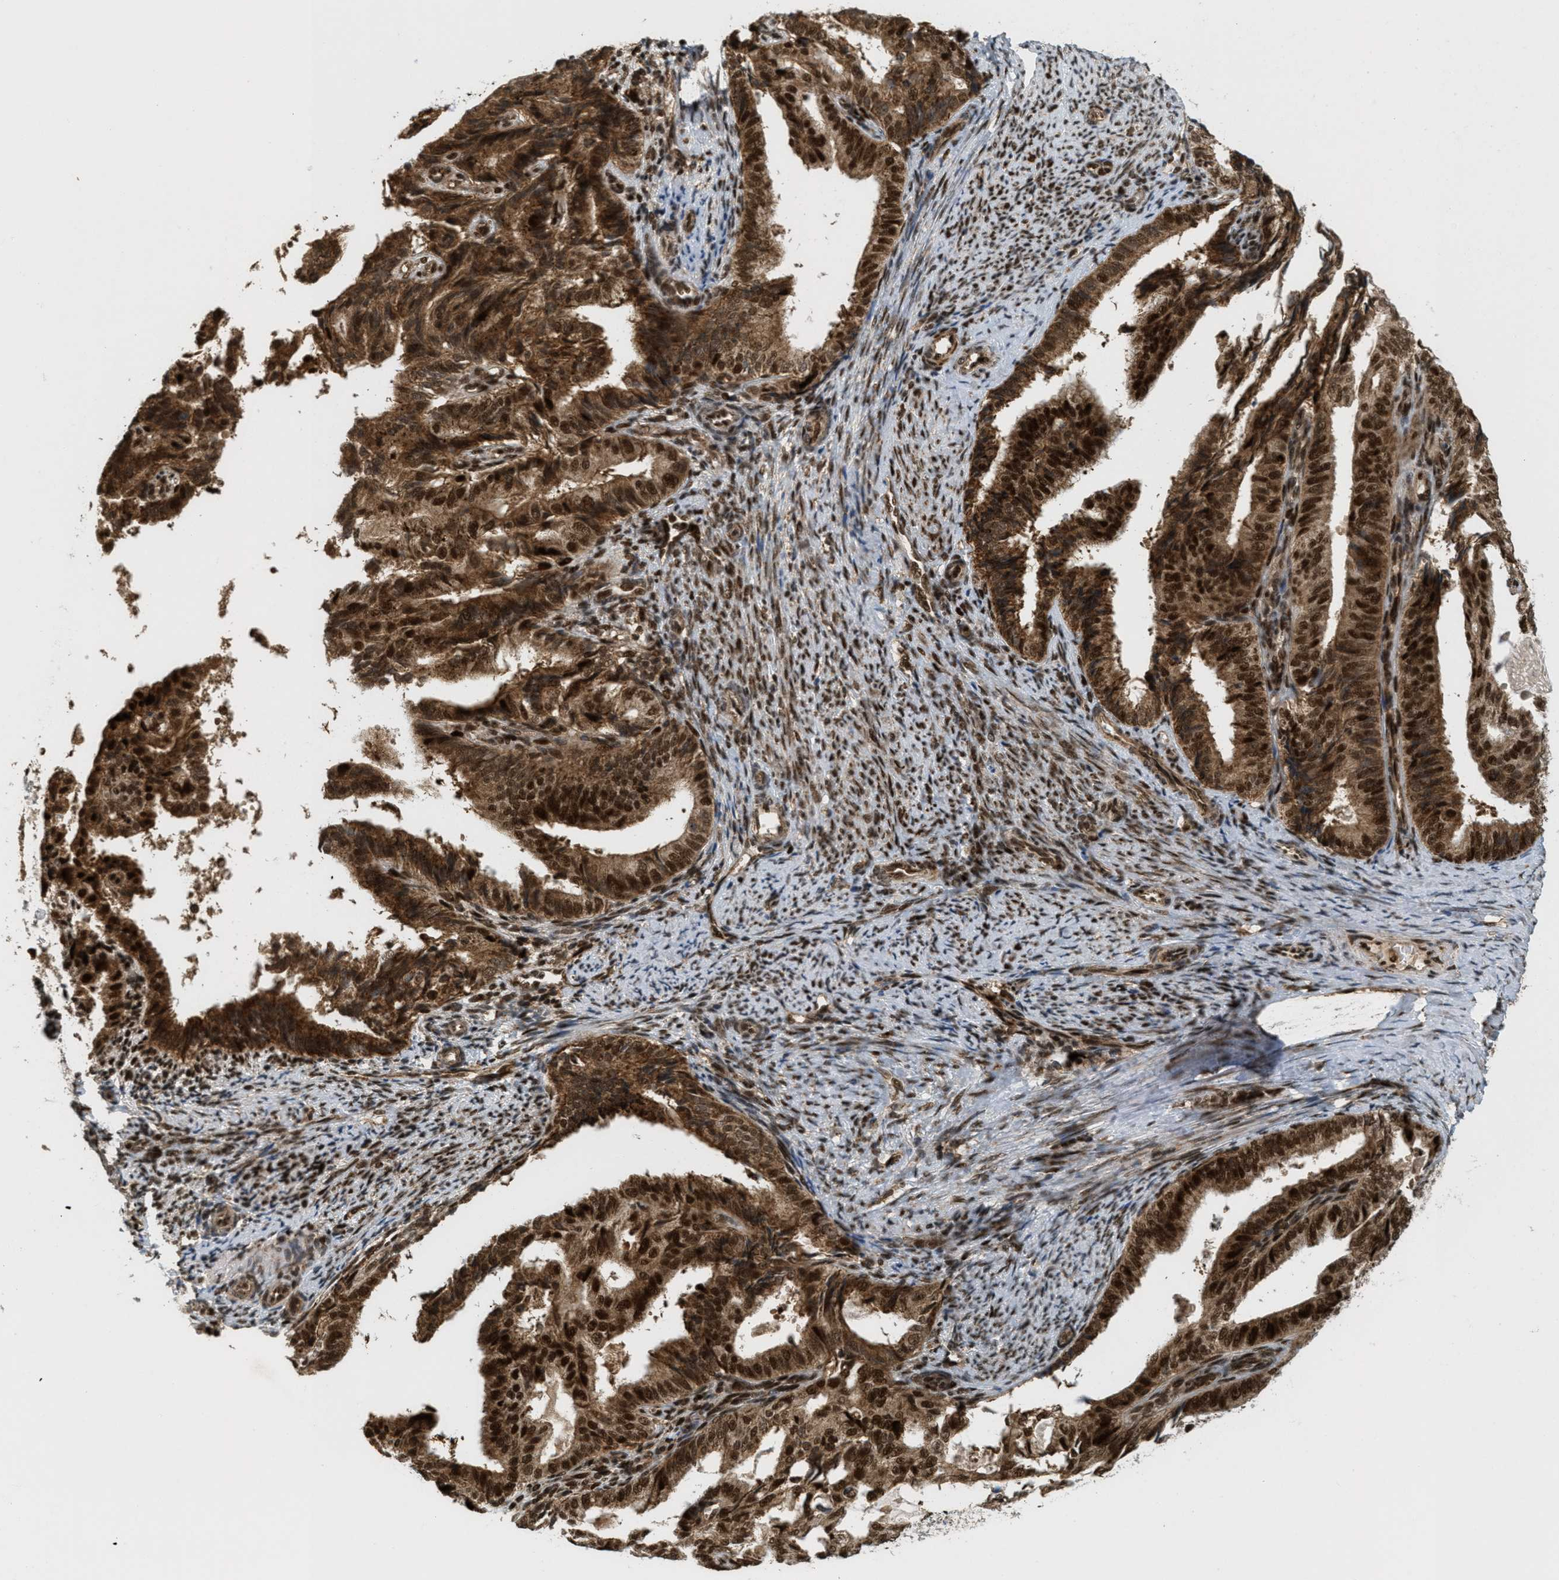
{"staining": {"intensity": "strong", "quantity": ">75%", "location": "cytoplasmic/membranous,nuclear"}, "tissue": "endometrial cancer", "cell_type": "Tumor cells", "image_type": "cancer", "snomed": [{"axis": "morphology", "description": "Adenocarcinoma, NOS"}, {"axis": "topography", "description": "Endometrium"}], "caption": "Immunohistochemical staining of human endometrial cancer reveals high levels of strong cytoplasmic/membranous and nuclear protein positivity in approximately >75% of tumor cells.", "gene": "TLK1", "patient": {"sex": "female", "age": 58}}